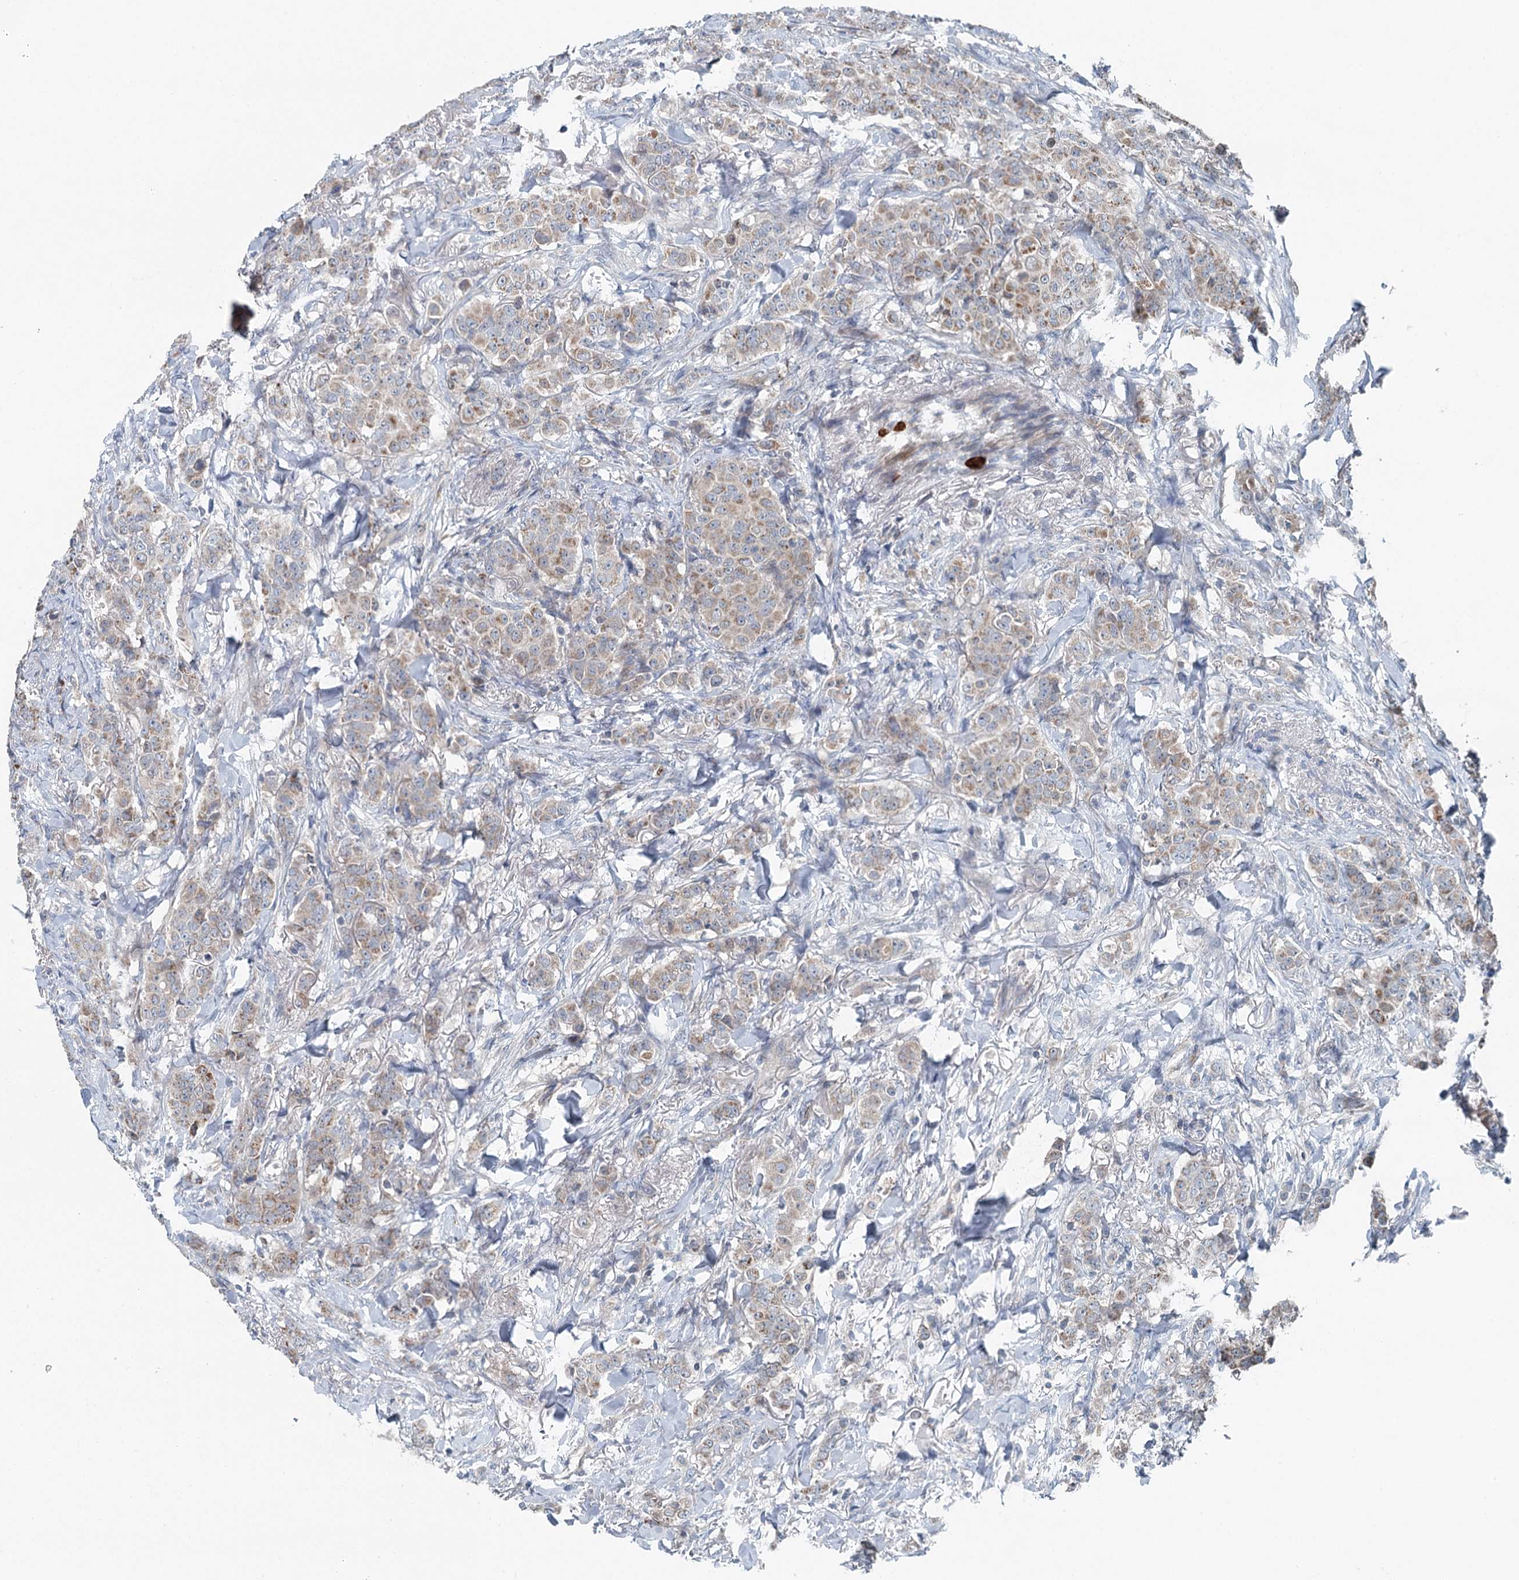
{"staining": {"intensity": "moderate", "quantity": "25%-75%", "location": "cytoplasmic/membranous"}, "tissue": "breast cancer", "cell_type": "Tumor cells", "image_type": "cancer", "snomed": [{"axis": "morphology", "description": "Duct carcinoma"}, {"axis": "topography", "description": "Breast"}], "caption": "An IHC micrograph of tumor tissue is shown. Protein staining in brown shows moderate cytoplasmic/membranous positivity in breast infiltrating ductal carcinoma within tumor cells.", "gene": "CHCHD5", "patient": {"sex": "female", "age": 40}}